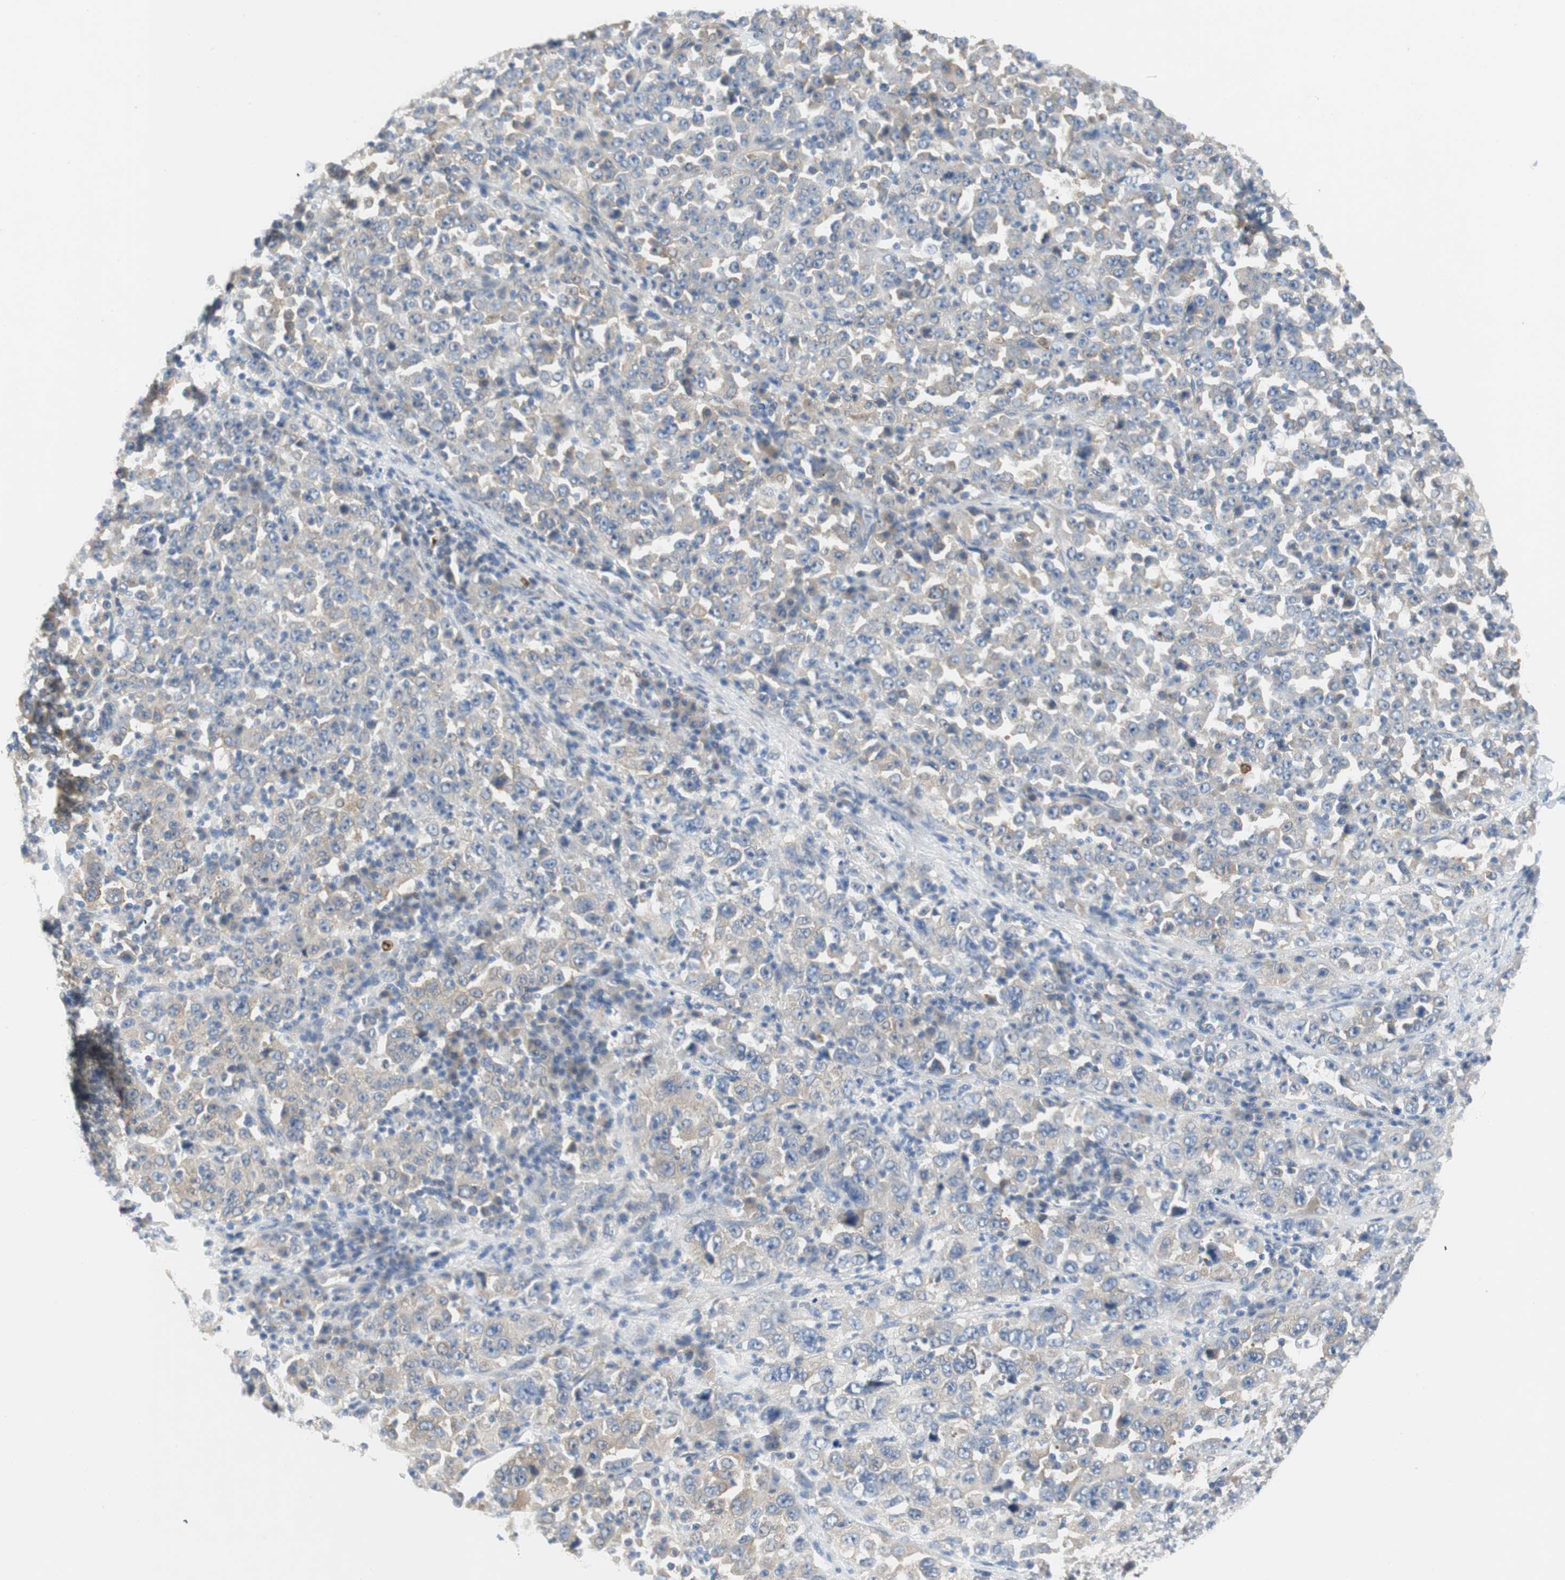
{"staining": {"intensity": "weak", "quantity": "<25%", "location": "cytoplasmic/membranous"}, "tissue": "stomach cancer", "cell_type": "Tumor cells", "image_type": "cancer", "snomed": [{"axis": "morphology", "description": "Normal tissue, NOS"}, {"axis": "morphology", "description": "Adenocarcinoma, NOS"}, {"axis": "topography", "description": "Stomach, upper"}, {"axis": "topography", "description": "Stomach"}], "caption": "DAB immunohistochemical staining of human adenocarcinoma (stomach) reveals no significant positivity in tumor cells.", "gene": "RELB", "patient": {"sex": "male", "age": 59}}